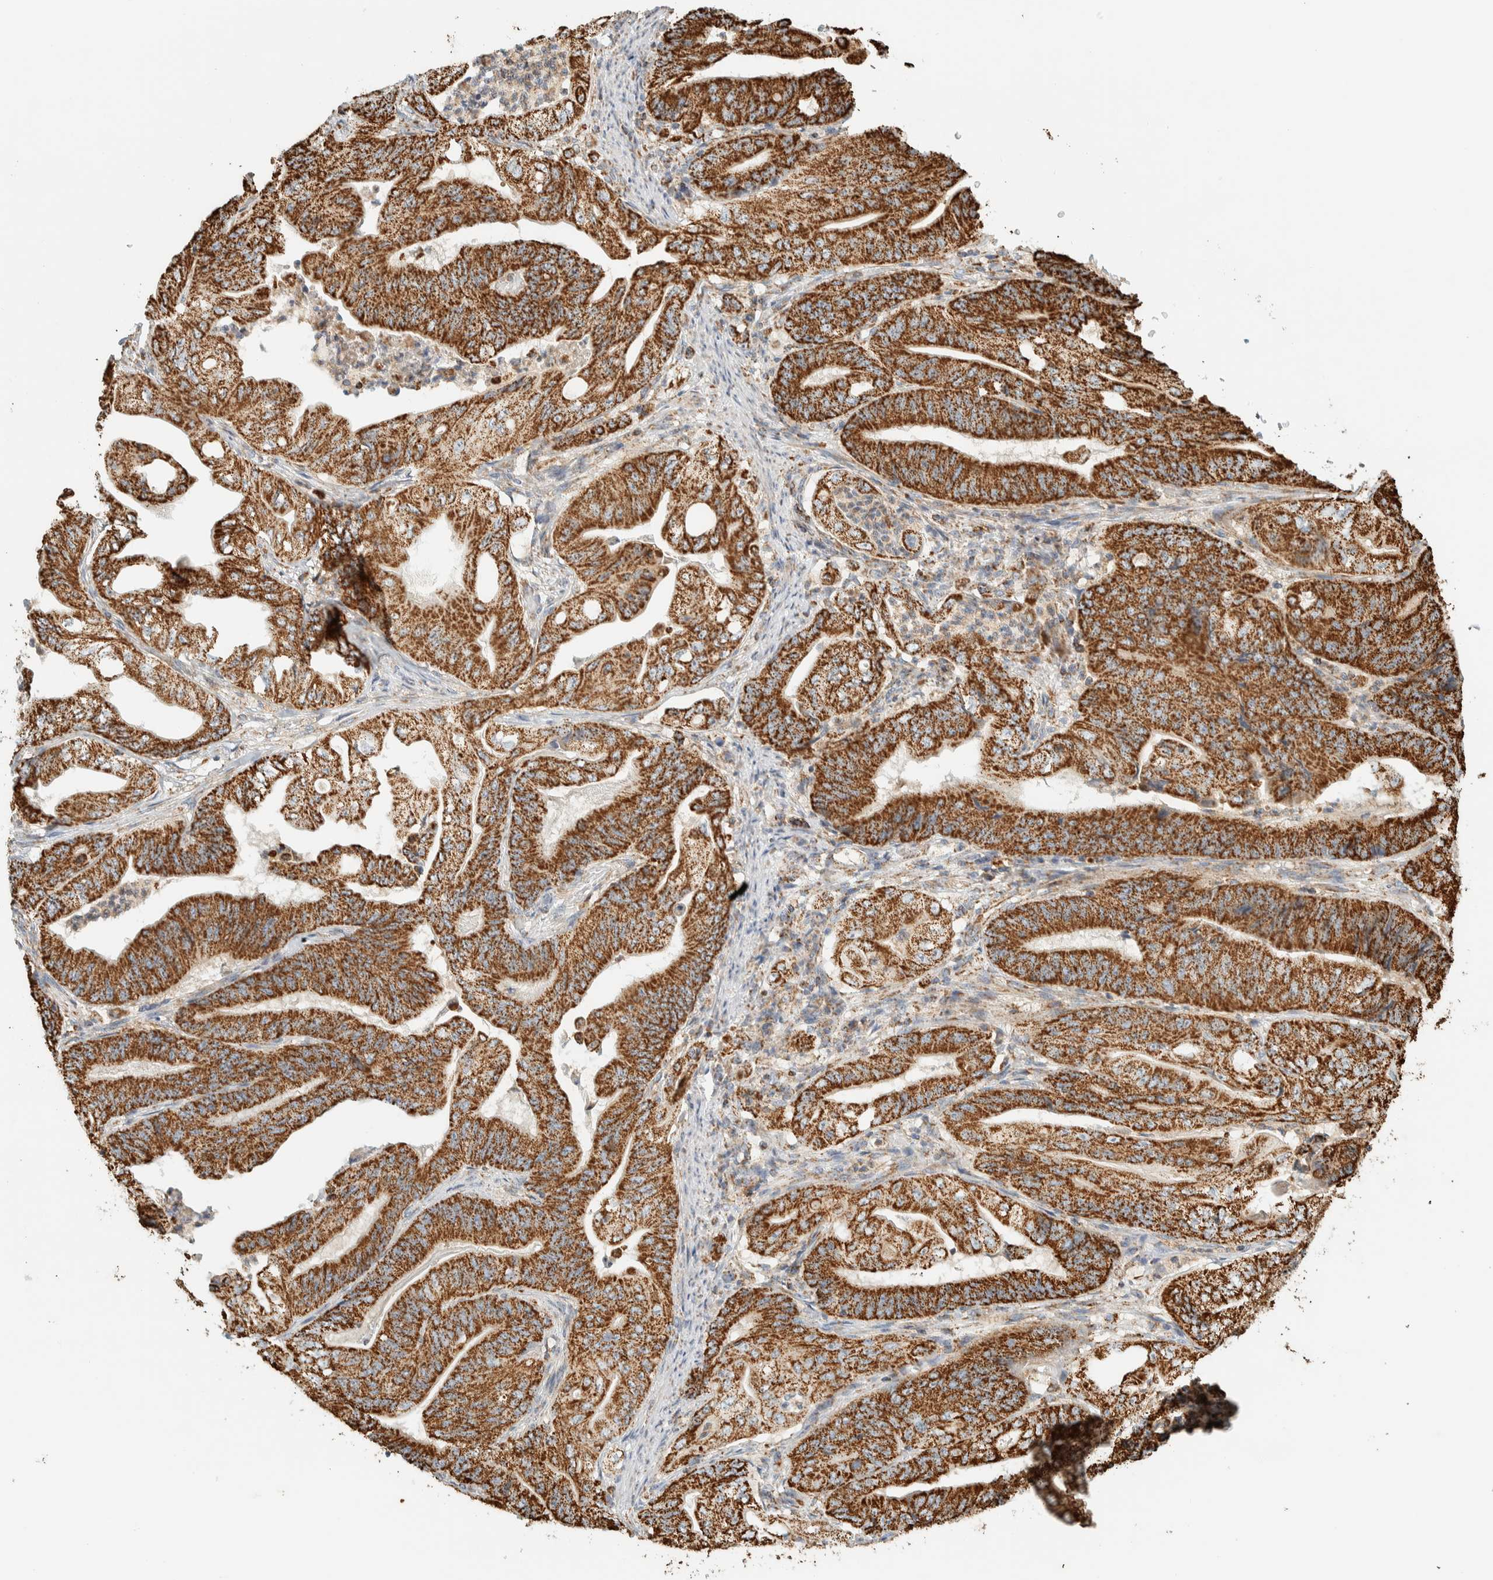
{"staining": {"intensity": "strong", "quantity": ">75%", "location": "cytoplasmic/membranous"}, "tissue": "stomach cancer", "cell_type": "Tumor cells", "image_type": "cancer", "snomed": [{"axis": "morphology", "description": "Adenocarcinoma, NOS"}, {"axis": "topography", "description": "Stomach"}], "caption": "Tumor cells demonstrate high levels of strong cytoplasmic/membranous expression in approximately >75% of cells in stomach cancer (adenocarcinoma).", "gene": "ZNF454", "patient": {"sex": "female", "age": 73}}